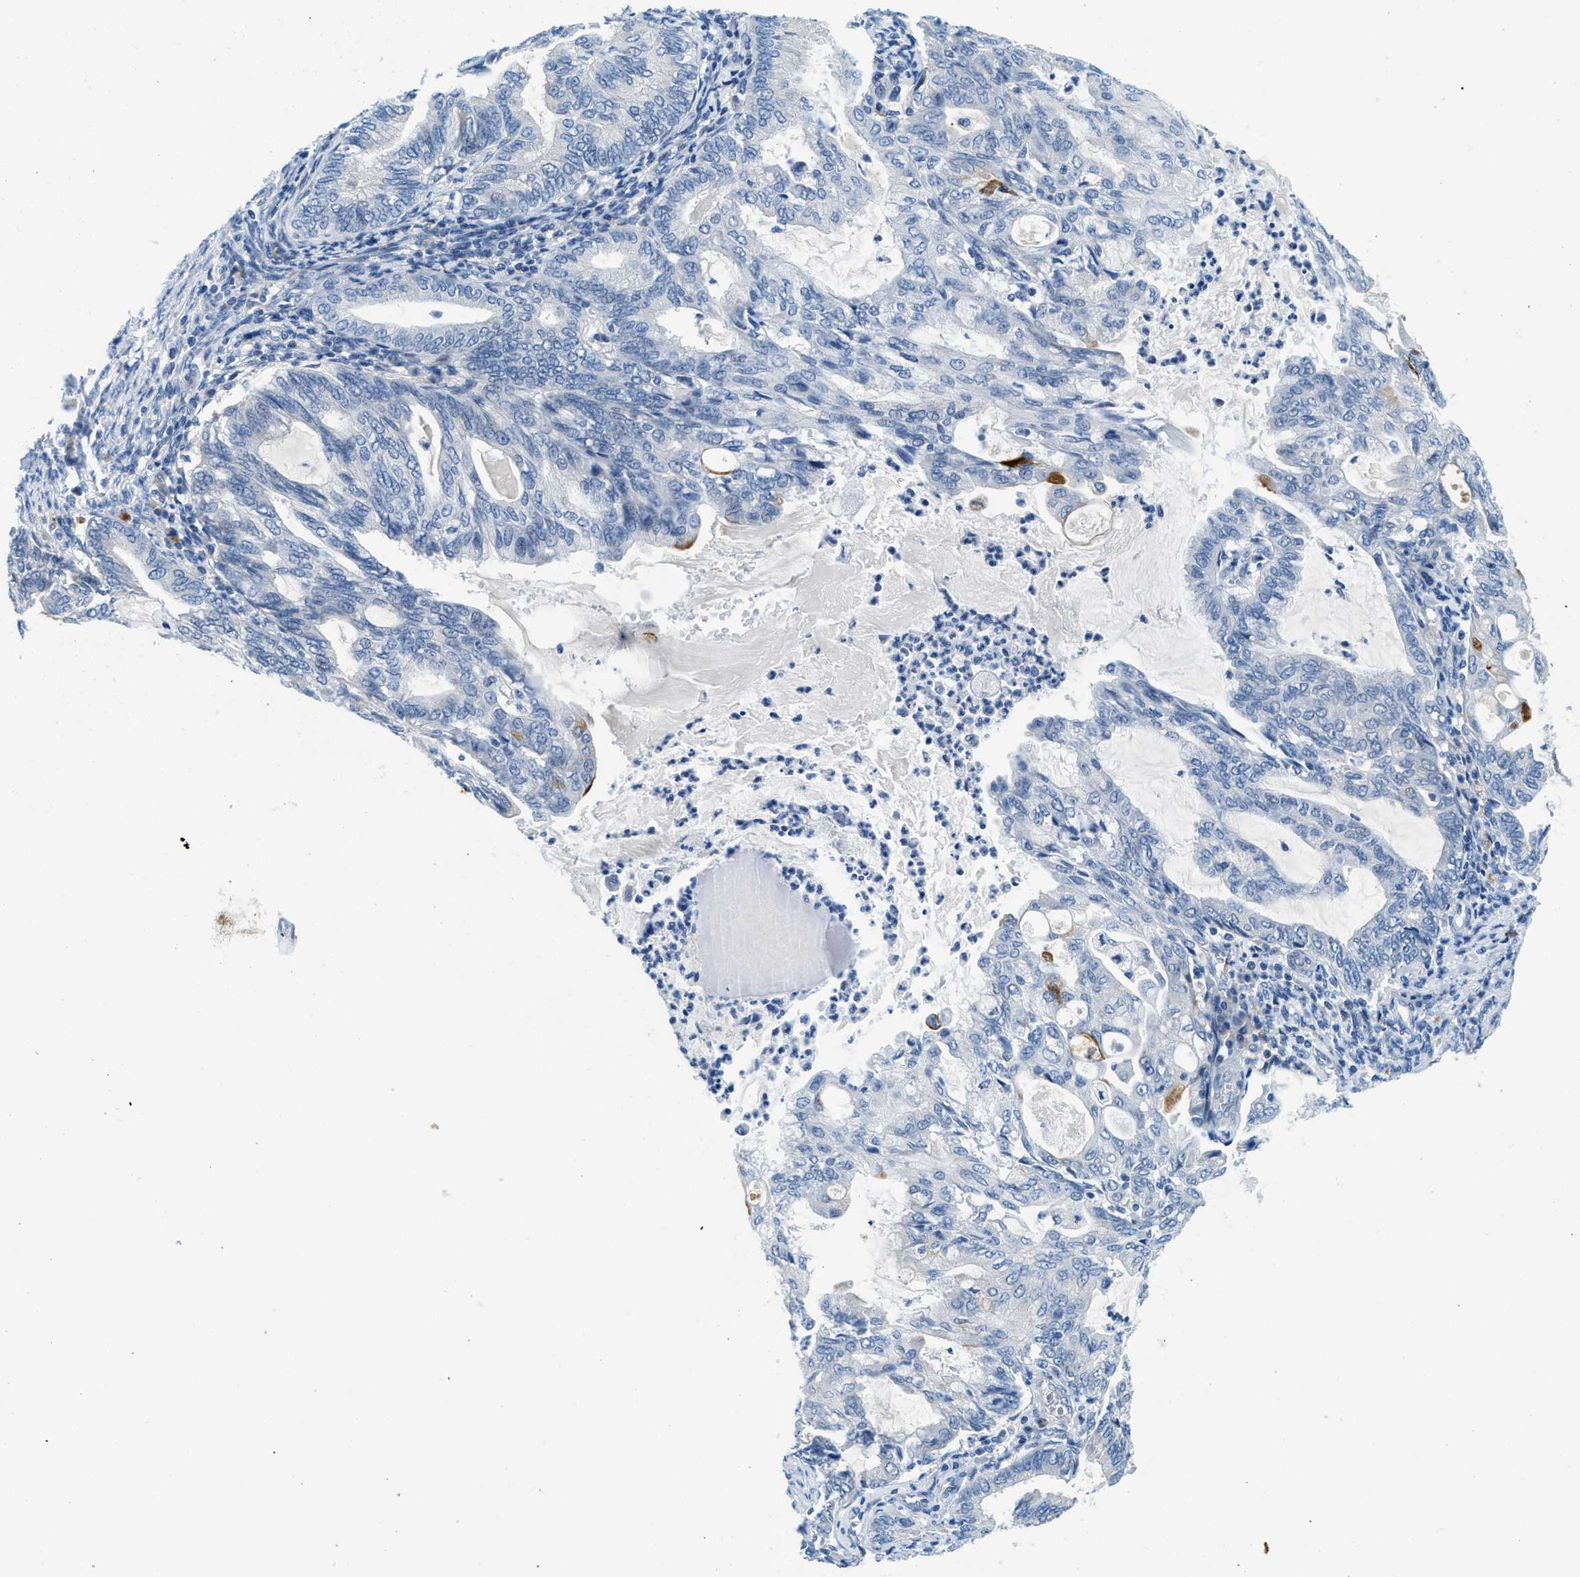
{"staining": {"intensity": "negative", "quantity": "none", "location": "none"}, "tissue": "endometrial cancer", "cell_type": "Tumor cells", "image_type": "cancer", "snomed": [{"axis": "morphology", "description": "Adenocarcinoma, NOS"}, {"axis": "topography", "description": "Endometrium"}], "caption": "A photomicrograph of human adenocarcinoma (endometrial) is negative for staining in tumor cells.", "gene": "CFB", "patient": {"sex": "female", "age": 86}}